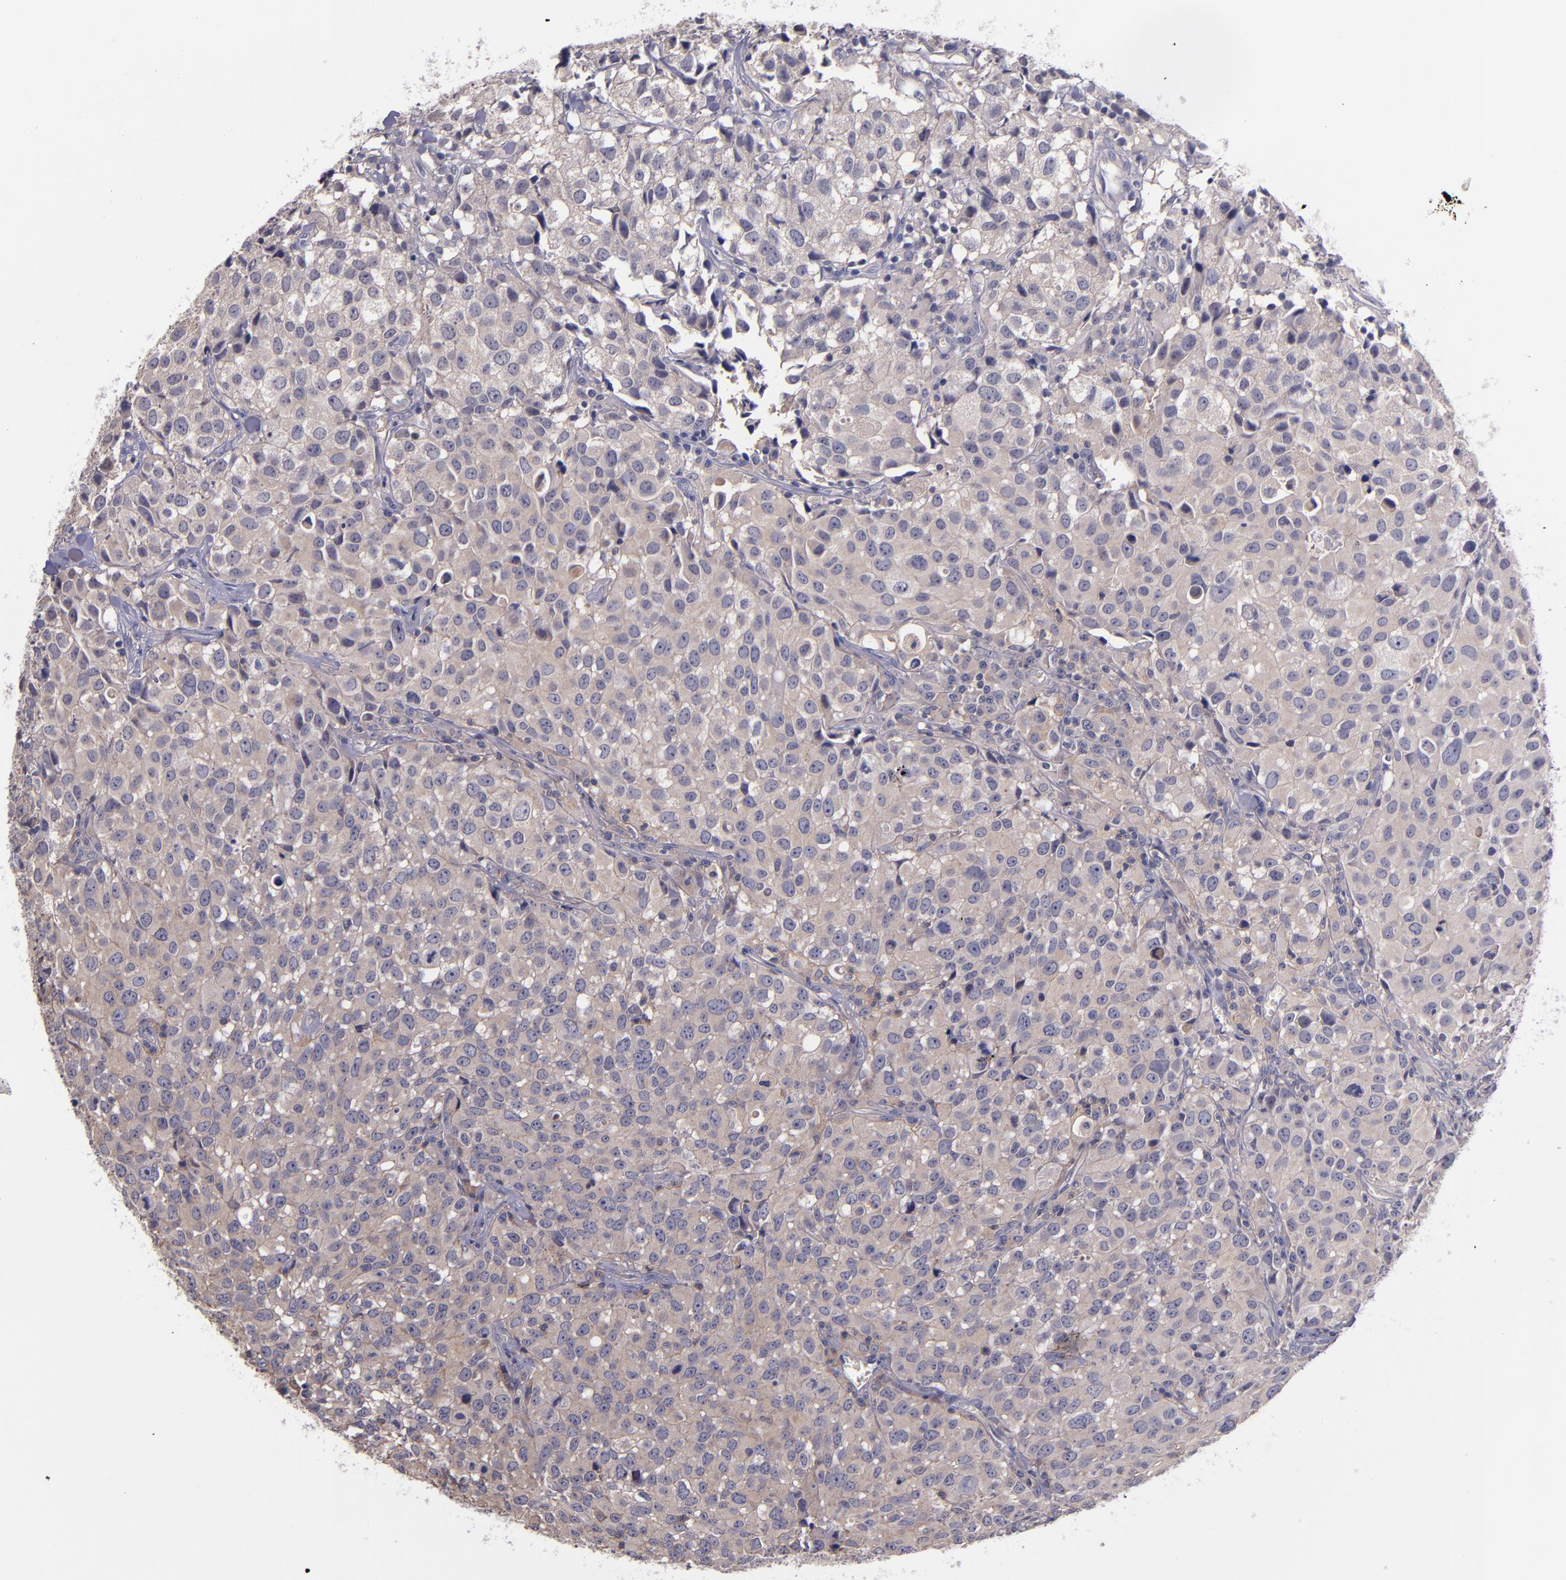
{"staining": {"intensity": "weak", "quantity": ">75%", "location": "cytoplasmic/membranous"}, "tissue": "urothelial cancer", "cell_type": "Tumor cells", "image_type": "cancer", "snomed": [{"axis": "morphology", "description": "Urothelial carcinoma, High grade"}, {"axis": "topography", "description": "Urinary bladder"}], "caption": "Immunohistochemistry image of neoplastic tissue: human urothelial carcinoma (high-grade) stained using immunohistochemistry (IHC) exhibits low levels of weak protein expression localized specifically in the cytoplasmic/membranous of tumor cells, appearing as a cytoplasmic/membranous brown color.", "gene": "RBP4", "patient": {"sex": "female", "age": 75}}